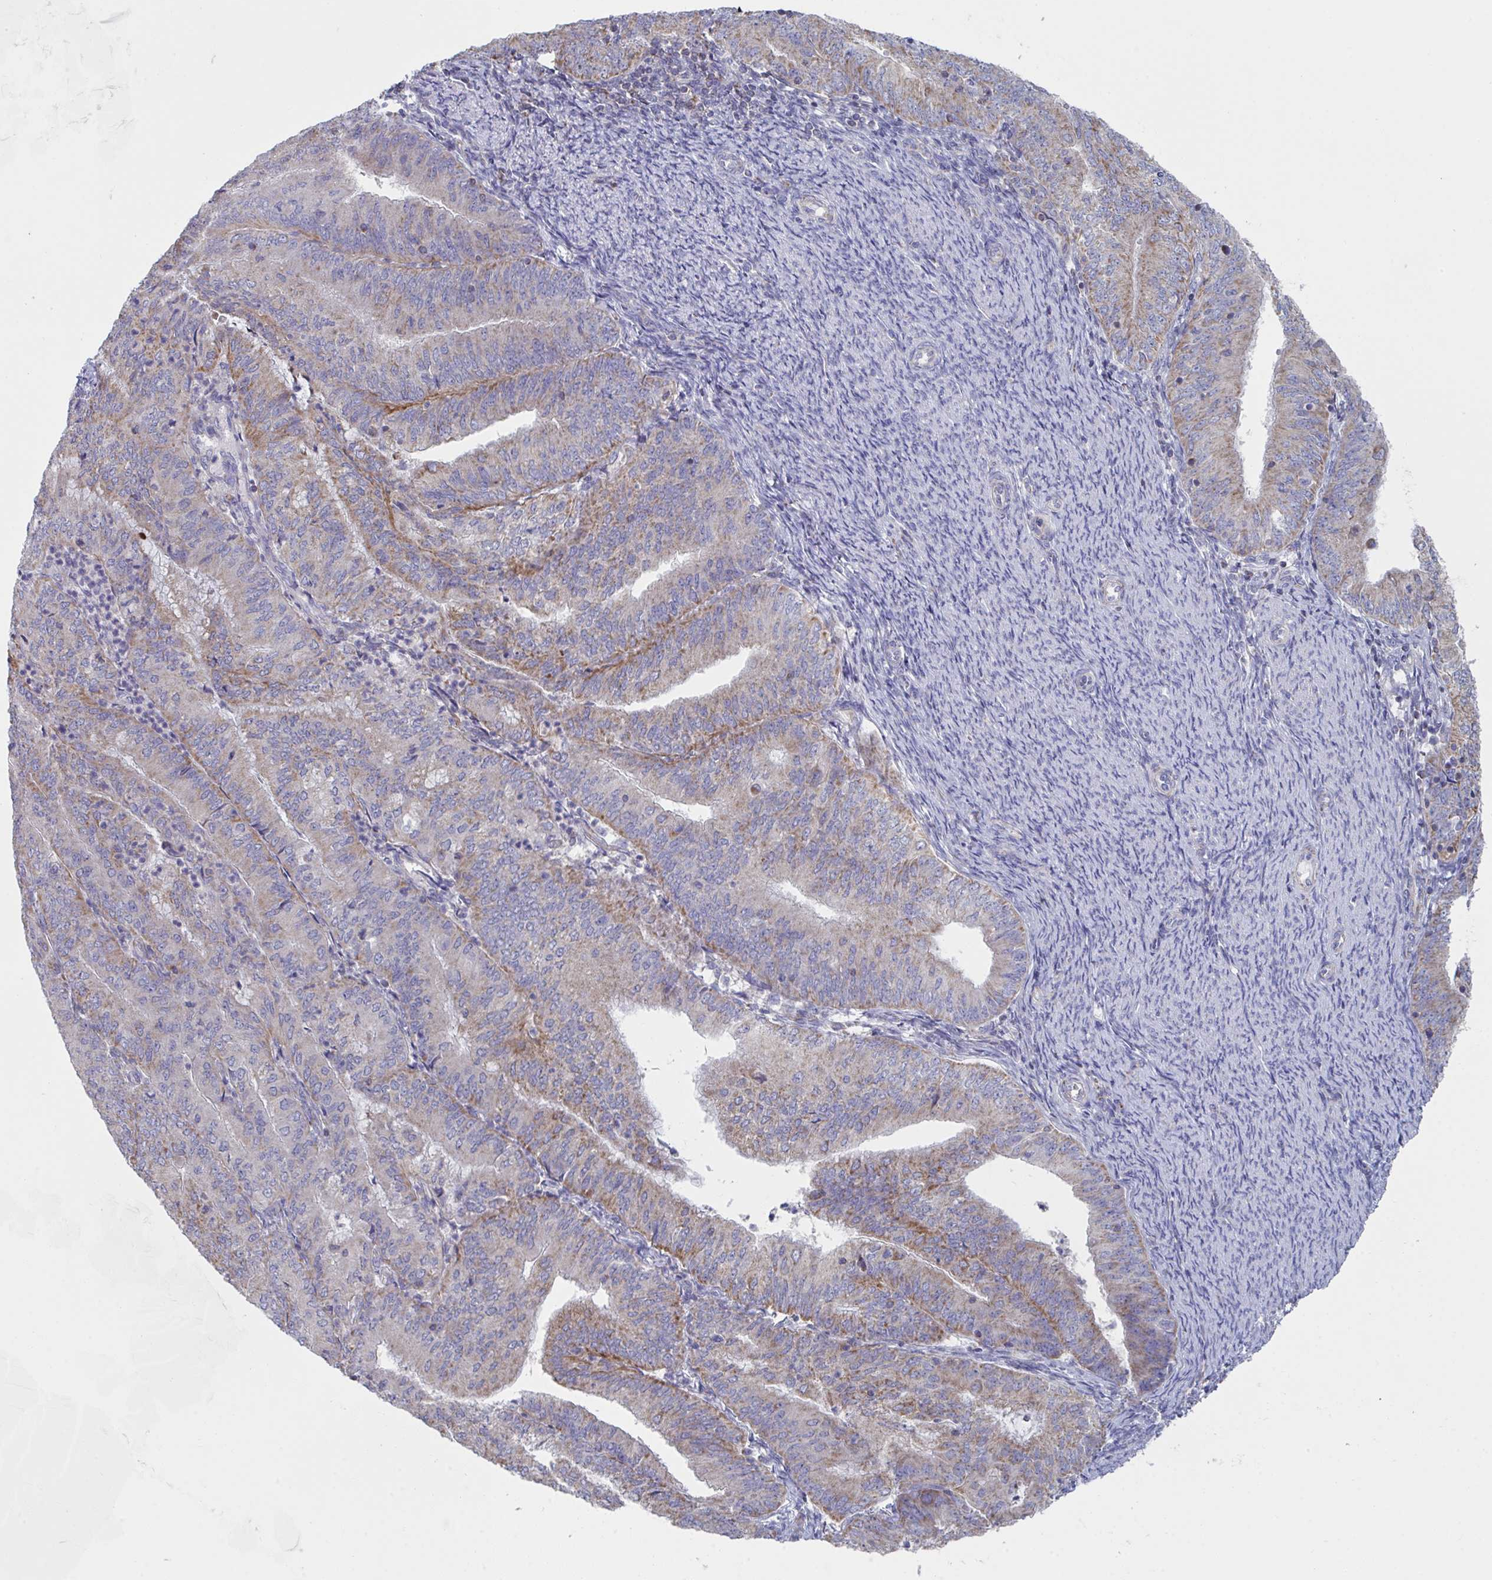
{"staining": {"intensity": "moderate", "quantity": "25%-75%", "location": "cytoplasmic/membranous"}, "tissue": "endometrial cancer", "cell_type": "Tumor cells", "image_type": "cancer", "snomed": [{"axis": "morphology", "description": "Adenocarcinoma, NOS"}, {"axis": "topography", "description": "Endometrium"}], "caption": "Human endometrial adenocarcinoma stained with a protein marker demonstrates moderate staining in tumor cells.", "gene": "NDUFA7", "patient": {"sex": "female", "age": 57}}